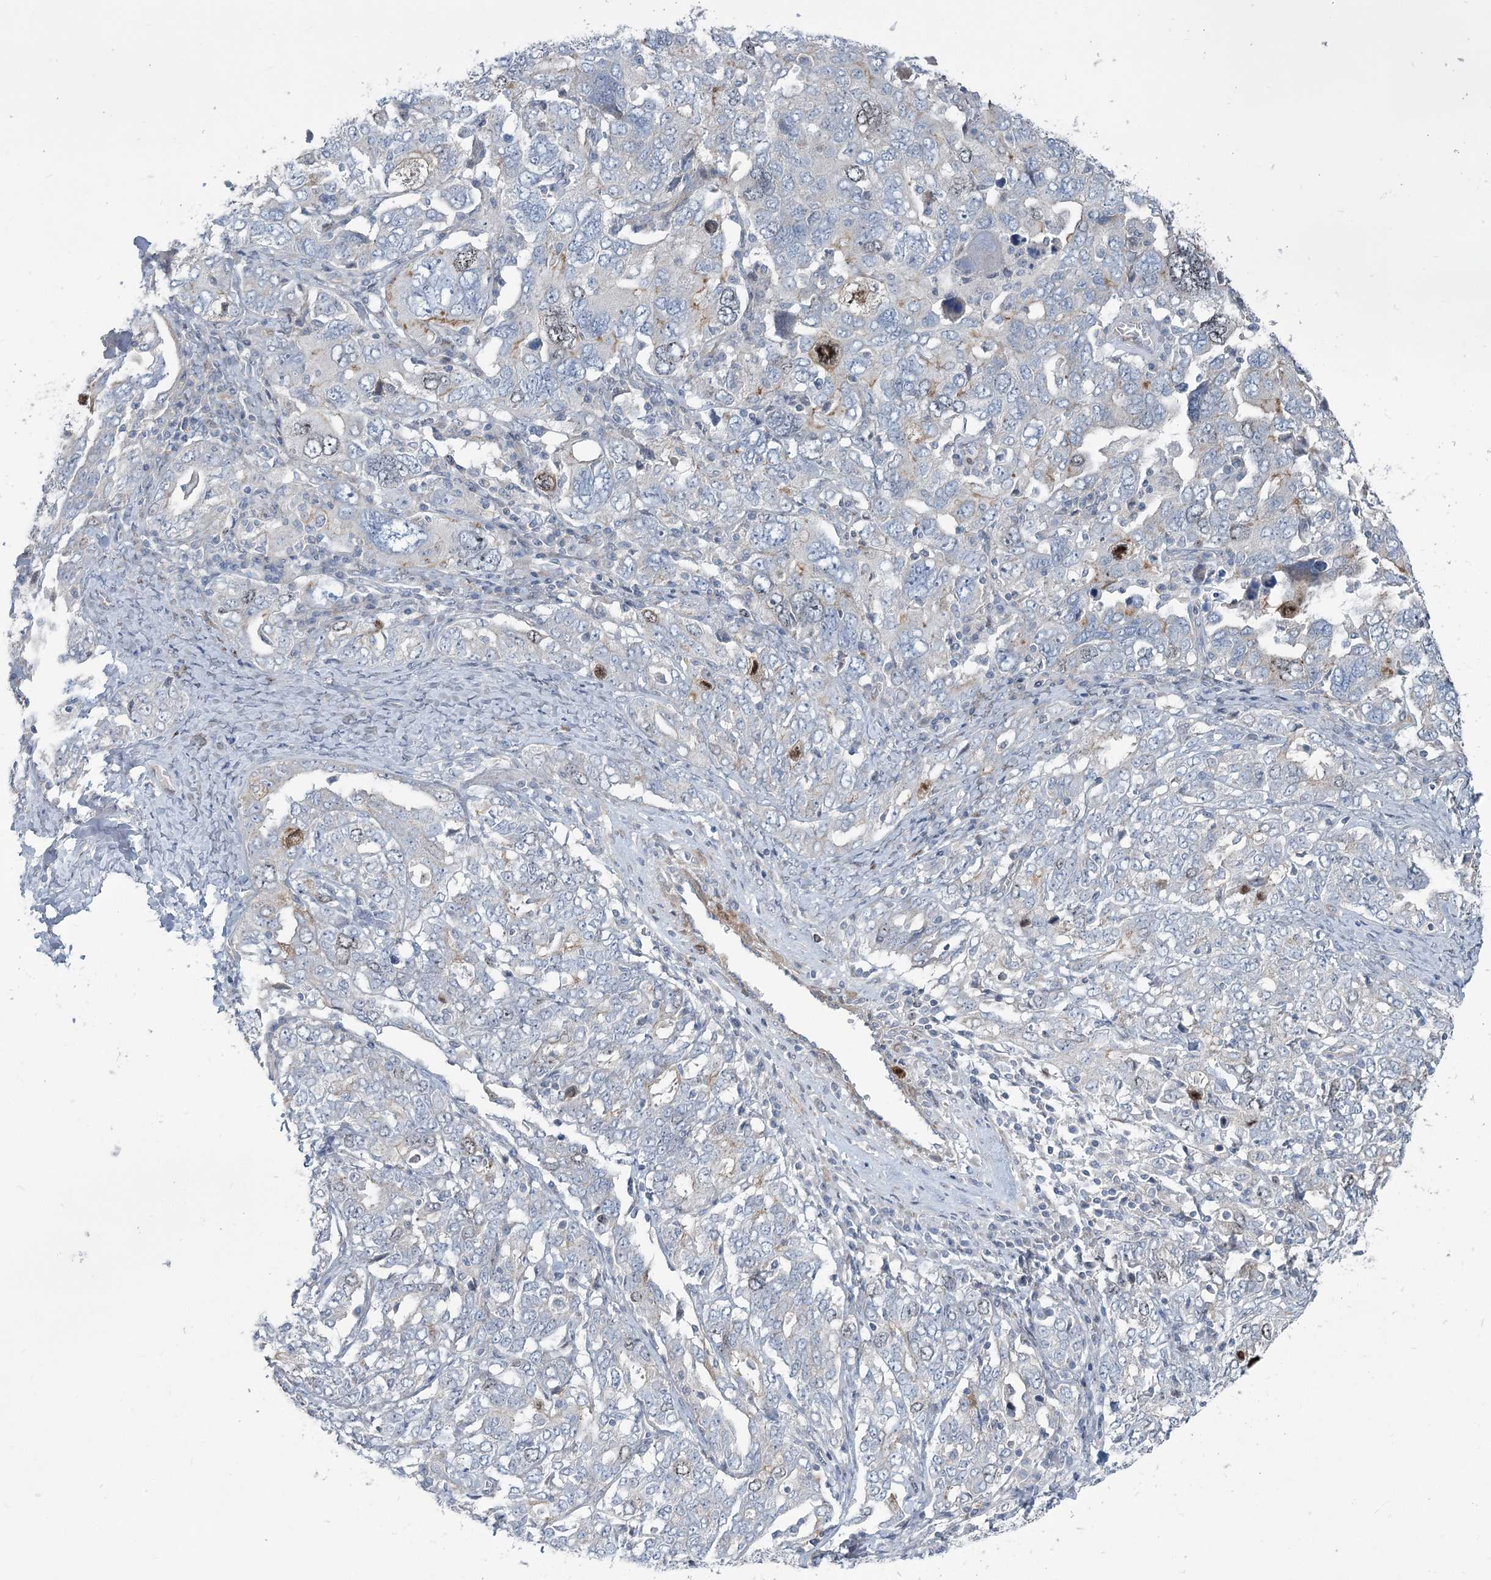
{"staining": {"intensity": "weak", "quantity": "<25%", "location": "nuclear"}, "tissue": "ovarian cancer", "cell_type": "Tumor cells", "image_type": "cancer", "snomed": [{"axis": "morphology", "description": "Carcinoma, endometroid"}, {"axis": "topography", "description": "Ovary"}], "caption": "Tumor cells show no significant protein positivity in endometroid carcinoma (ovarian).", "gene": "ABITRAM", "patient": {"sex": "female", "age": 62}}